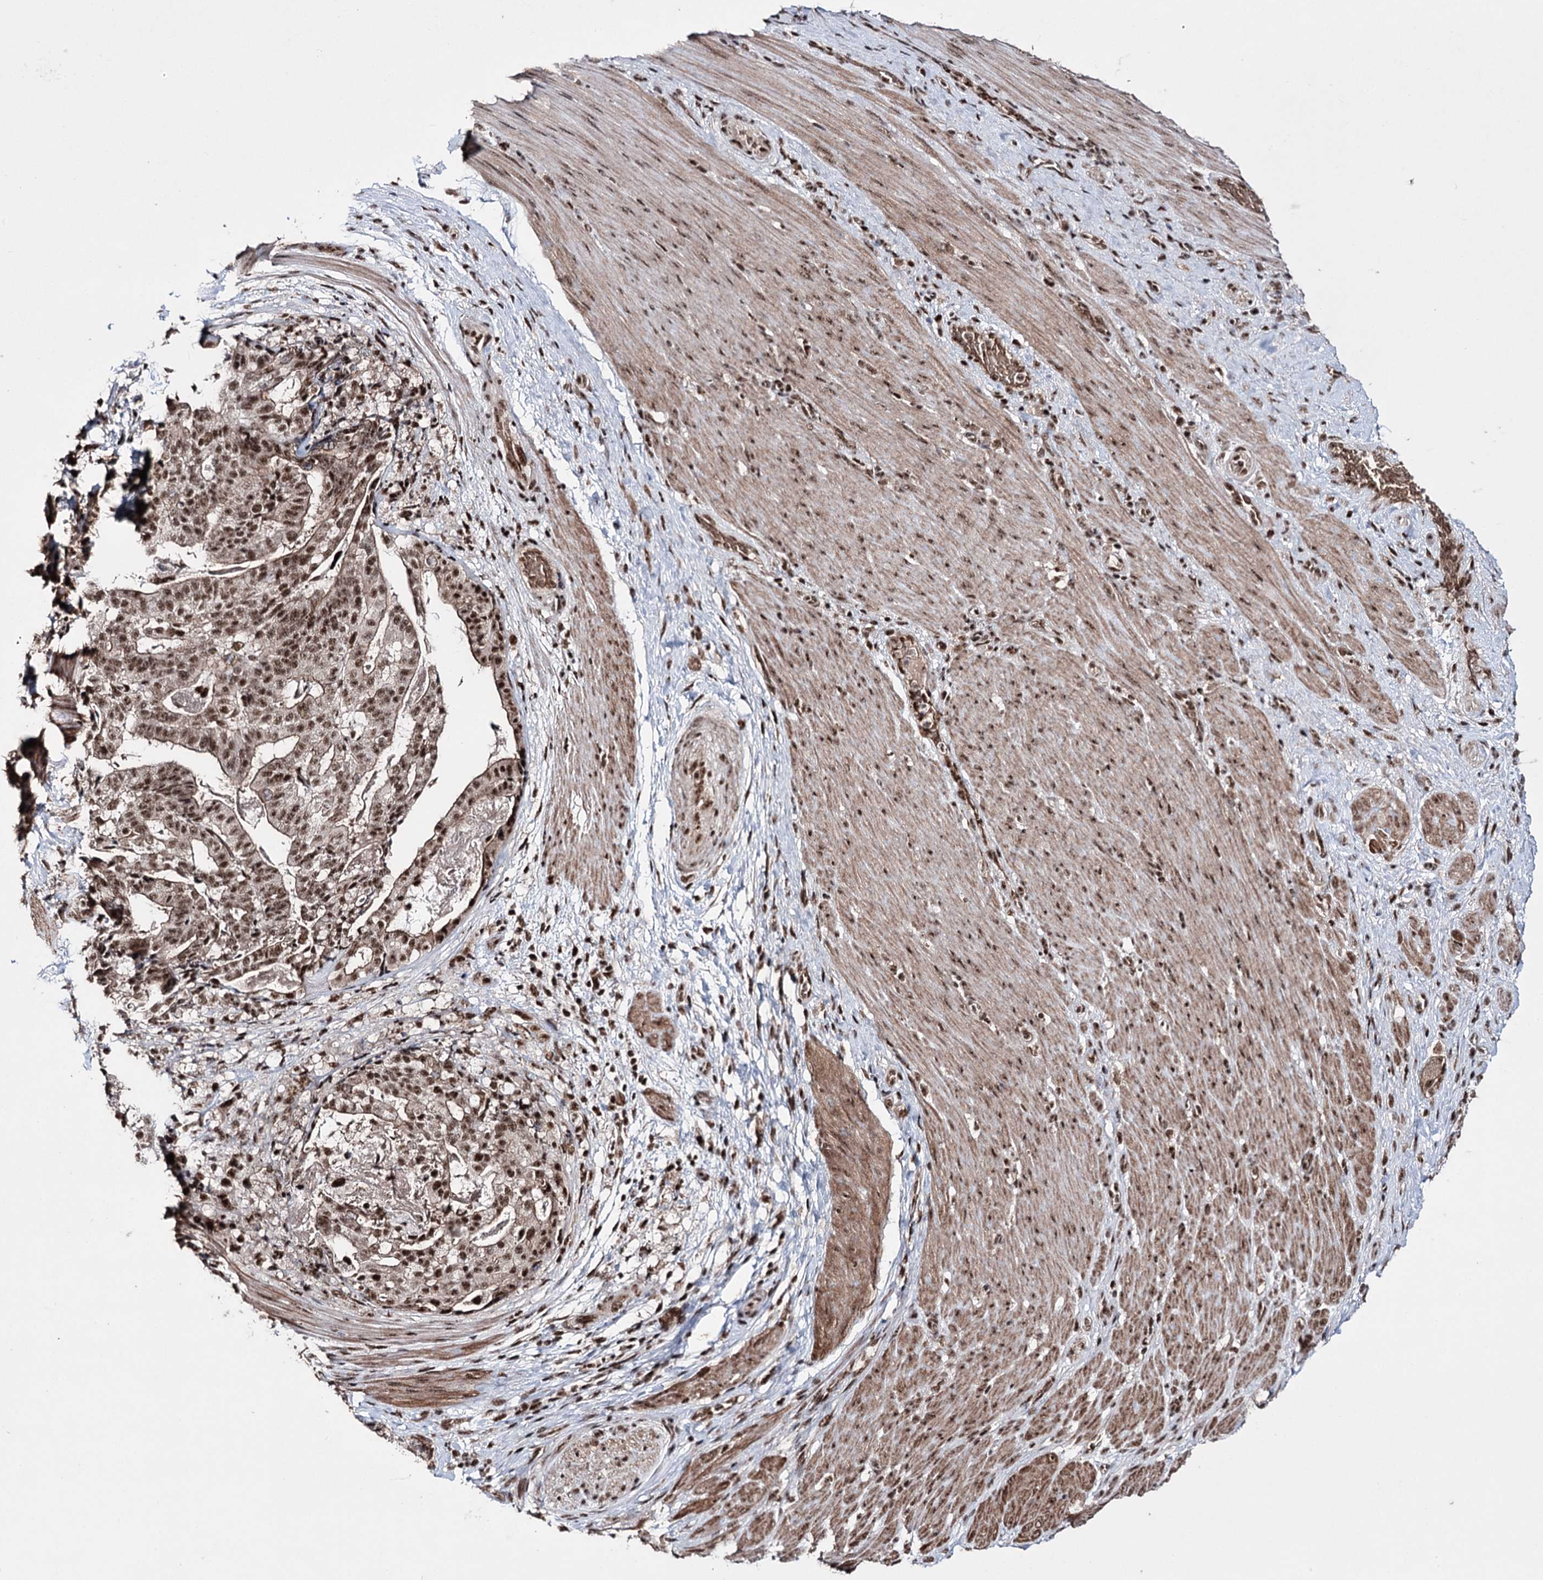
{"staining": {"intensity": "moderate", "quantity": ">75%", "location": "nuclear"}, "tissue": "stomach cancer", "cell_type": "Tumor cells", "image_type": "cancer", "snomed": [{"axis": "morphology", "description": "Adenocarcinoma, NOS"}, {"axis": "topography", "description": "Stomach"}], "caption": "Tumor cells reveal moderate nuclear expression in approximately >75% of cells in adenocarcinoma (stomach).", "gene": "PRPF40A", "patient": {"sex": "male", "age": 48}}